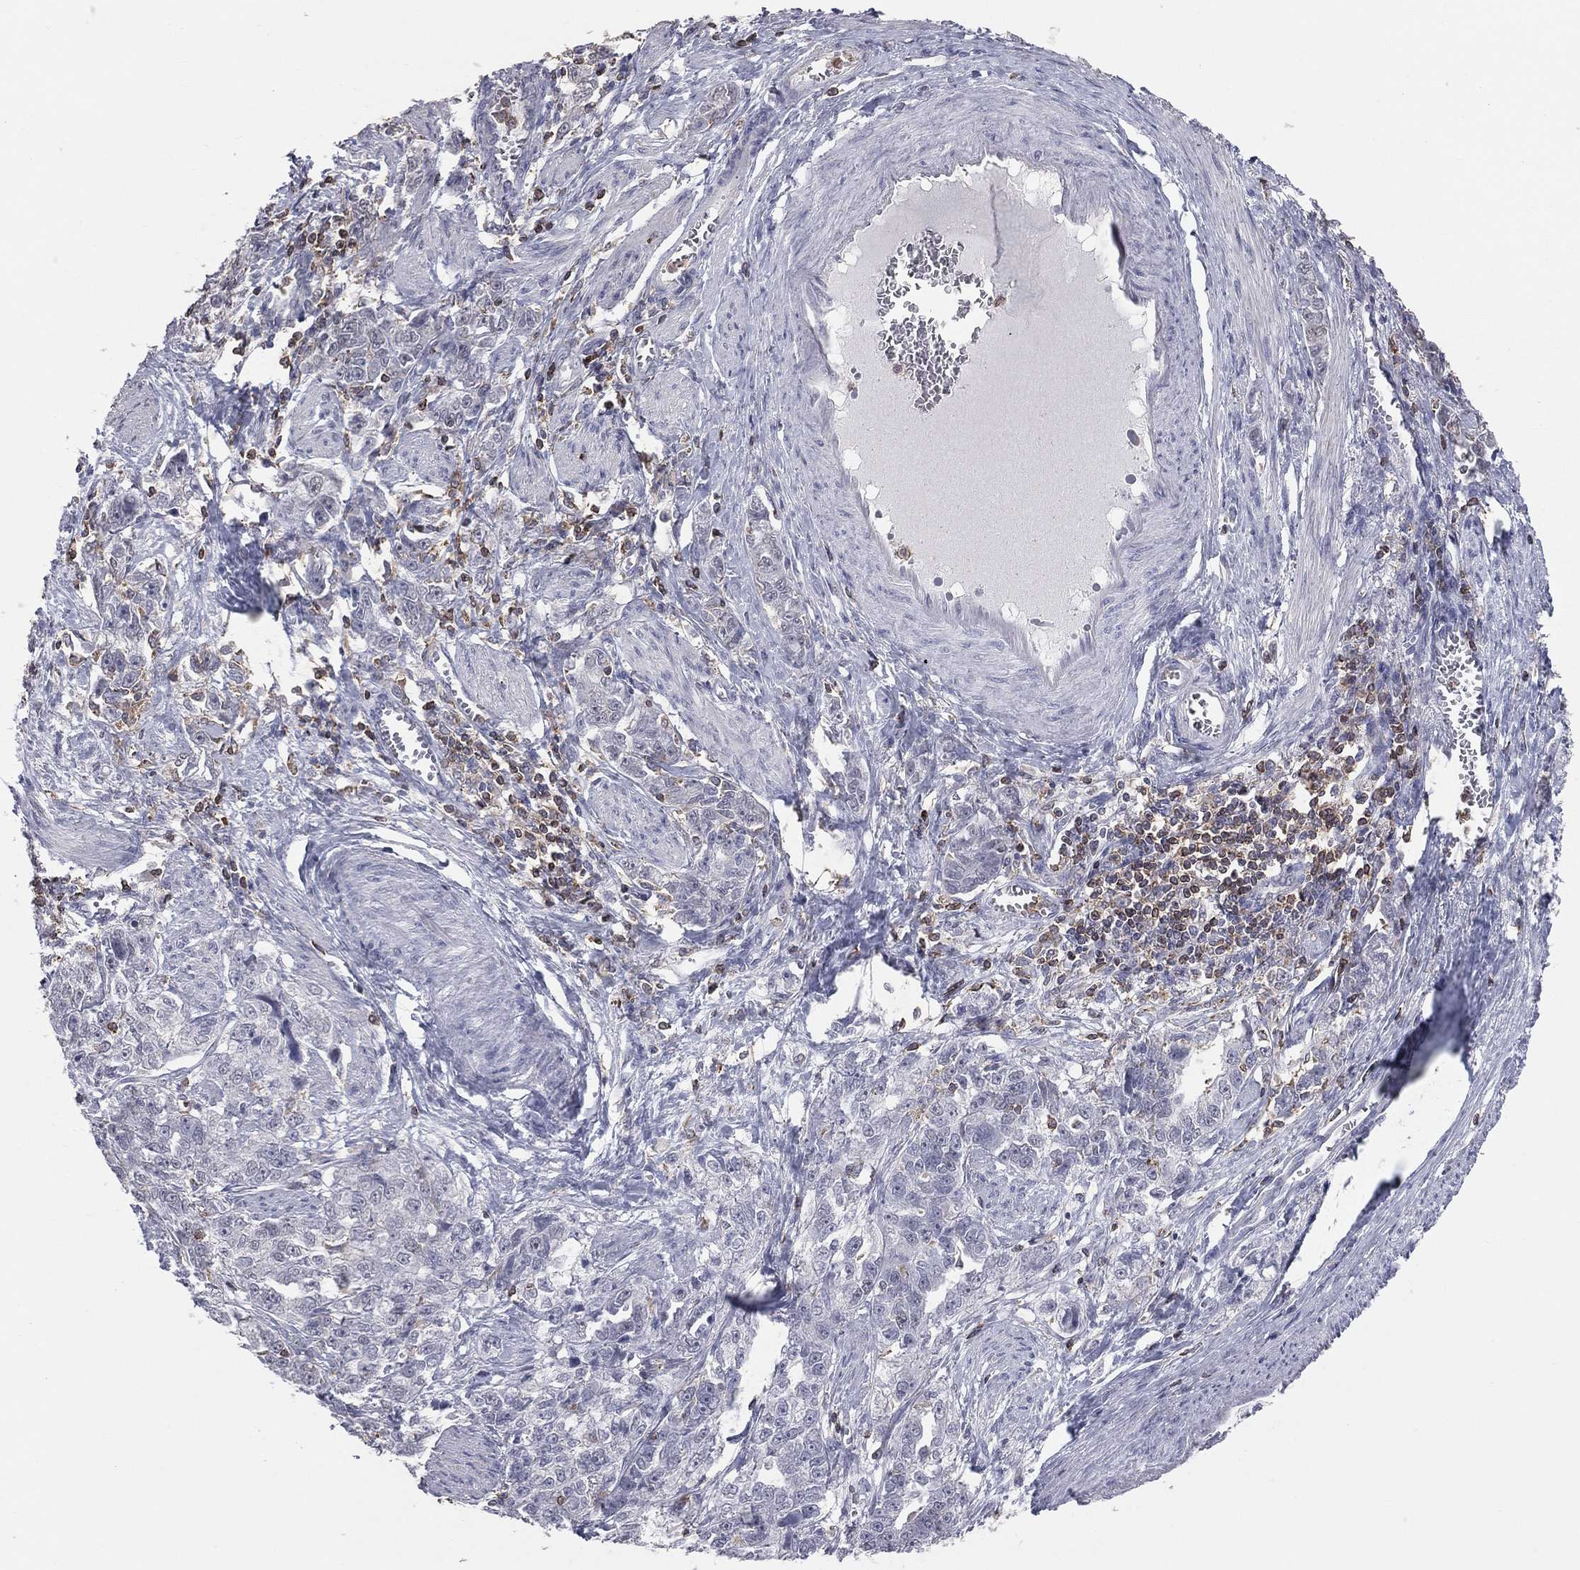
{"staining": {"intensity": "negative", "quantity": "none", "location": "none"}, "tissue": "ovarian cancer", "cell_type": "Tumor cells", "image_type": "cancer", "snomed": [{"axis": "morphology", "description": "Cystadenocarcinoma, serous, NOS"}, {"axis": "topography", "description": "Ovary"}], "caption": "DAB immunohistochemical staining of ovarian cancer (serous cystadenocarcinoma) shows no significant positivity in tumor cells. (DAB immunohistochemistry (IHC) with hematoxylin counter stain).", "gene": "PSTPIP1", "patient": {"sex": "female", "age": 51}}